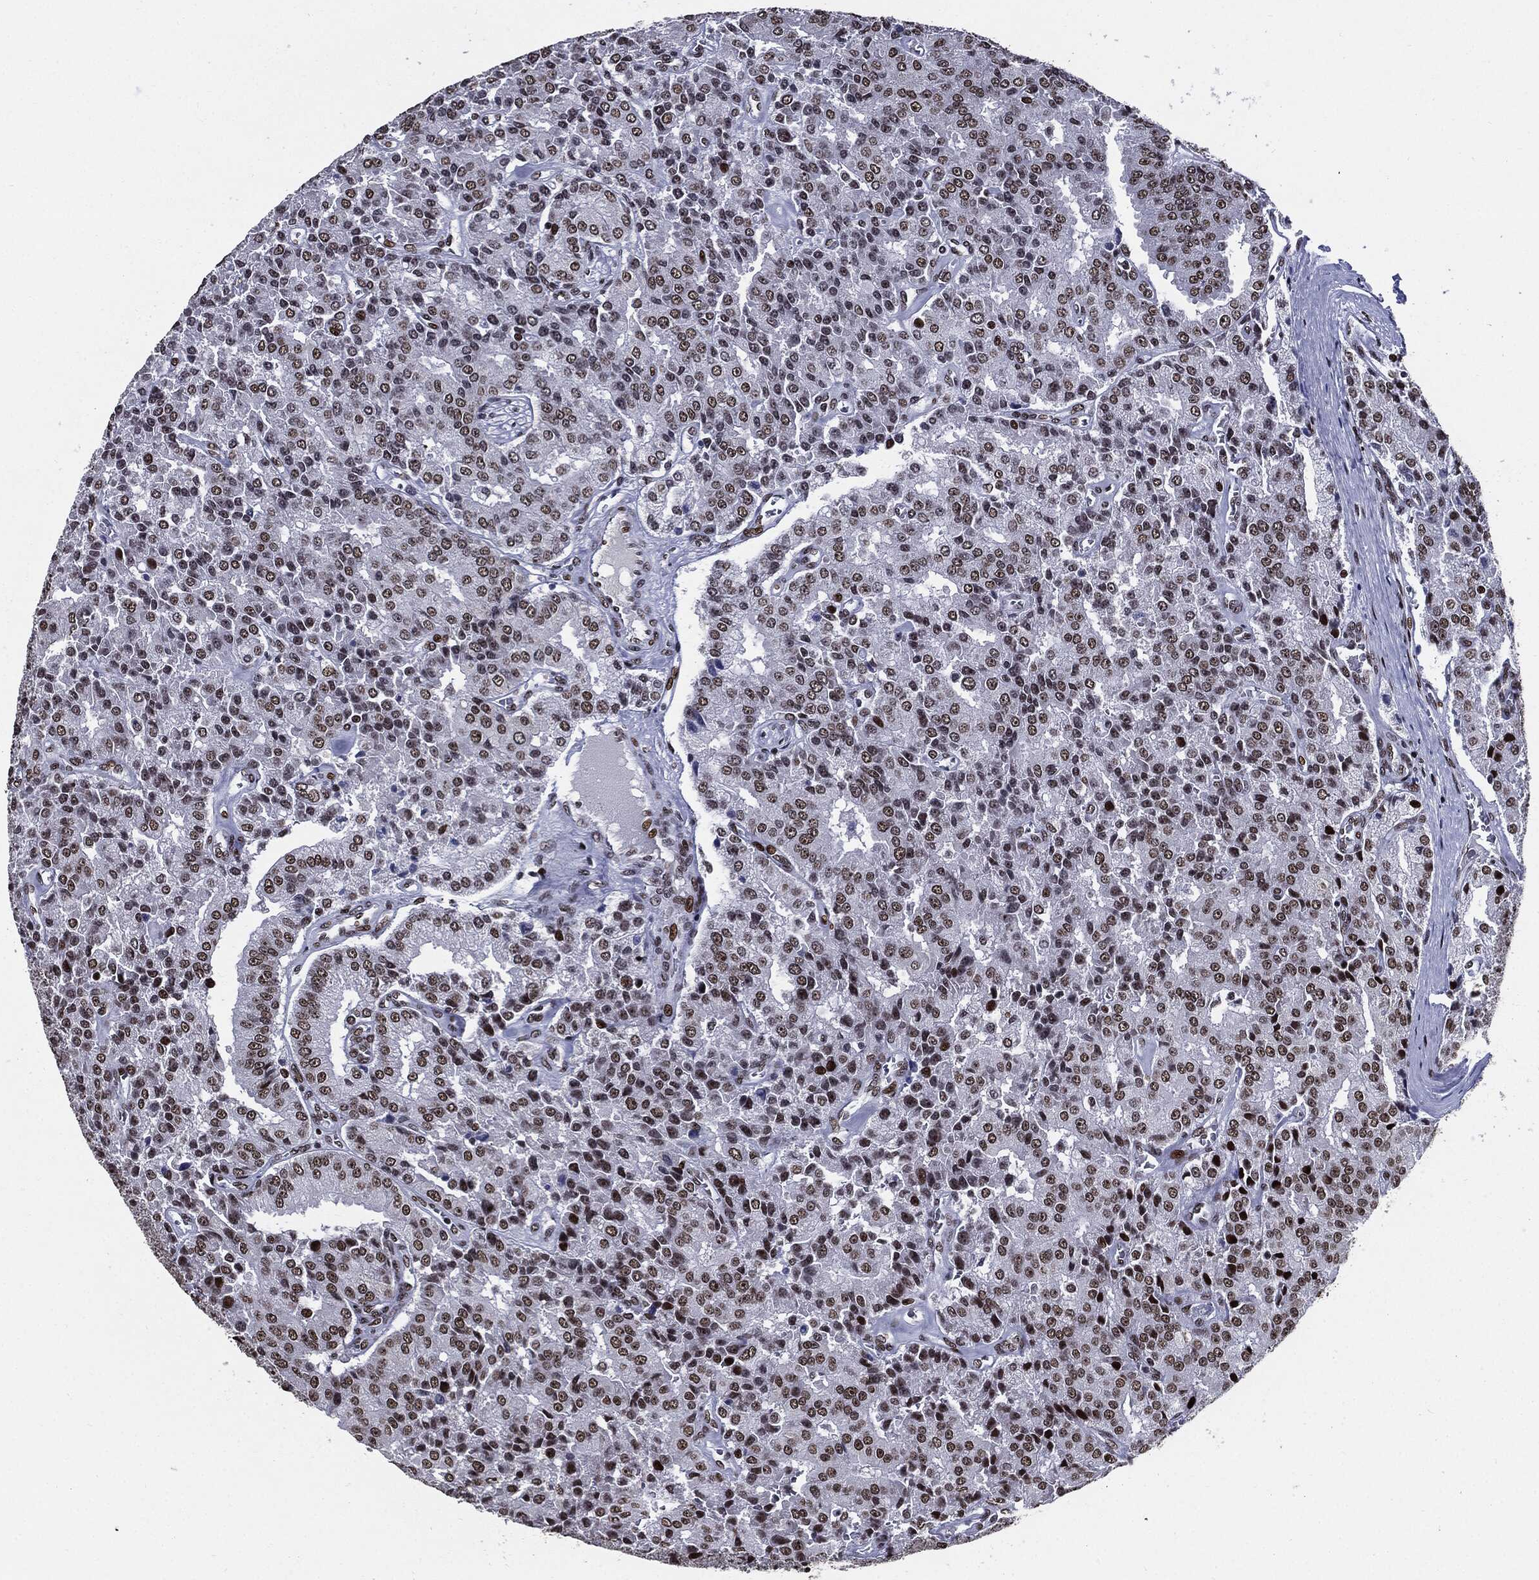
{"staining": {"intensity": "moderate", "quantity": ">75%", "location": "nuclear"}, "tissue": "prostate cancer", "cell_type": "Tumor cells", "image_type": "cancer", "snomed": [{"axis": "morphology", "description": "Adenocarcinoma, NOS"}, {"axis": "topography", "description": "Prostate and seminal vesicle, NOS"}, {"axis": "topography", "description": "Prostate"}], "caption": "Immunohistochemical staining of human prostate adenocarcinoma exhibits medium levels of moderate nuclear expression in about >75% of tumor cells.", "gene": "ZFP91", "patient": {"sex": "male", "age": 67}}